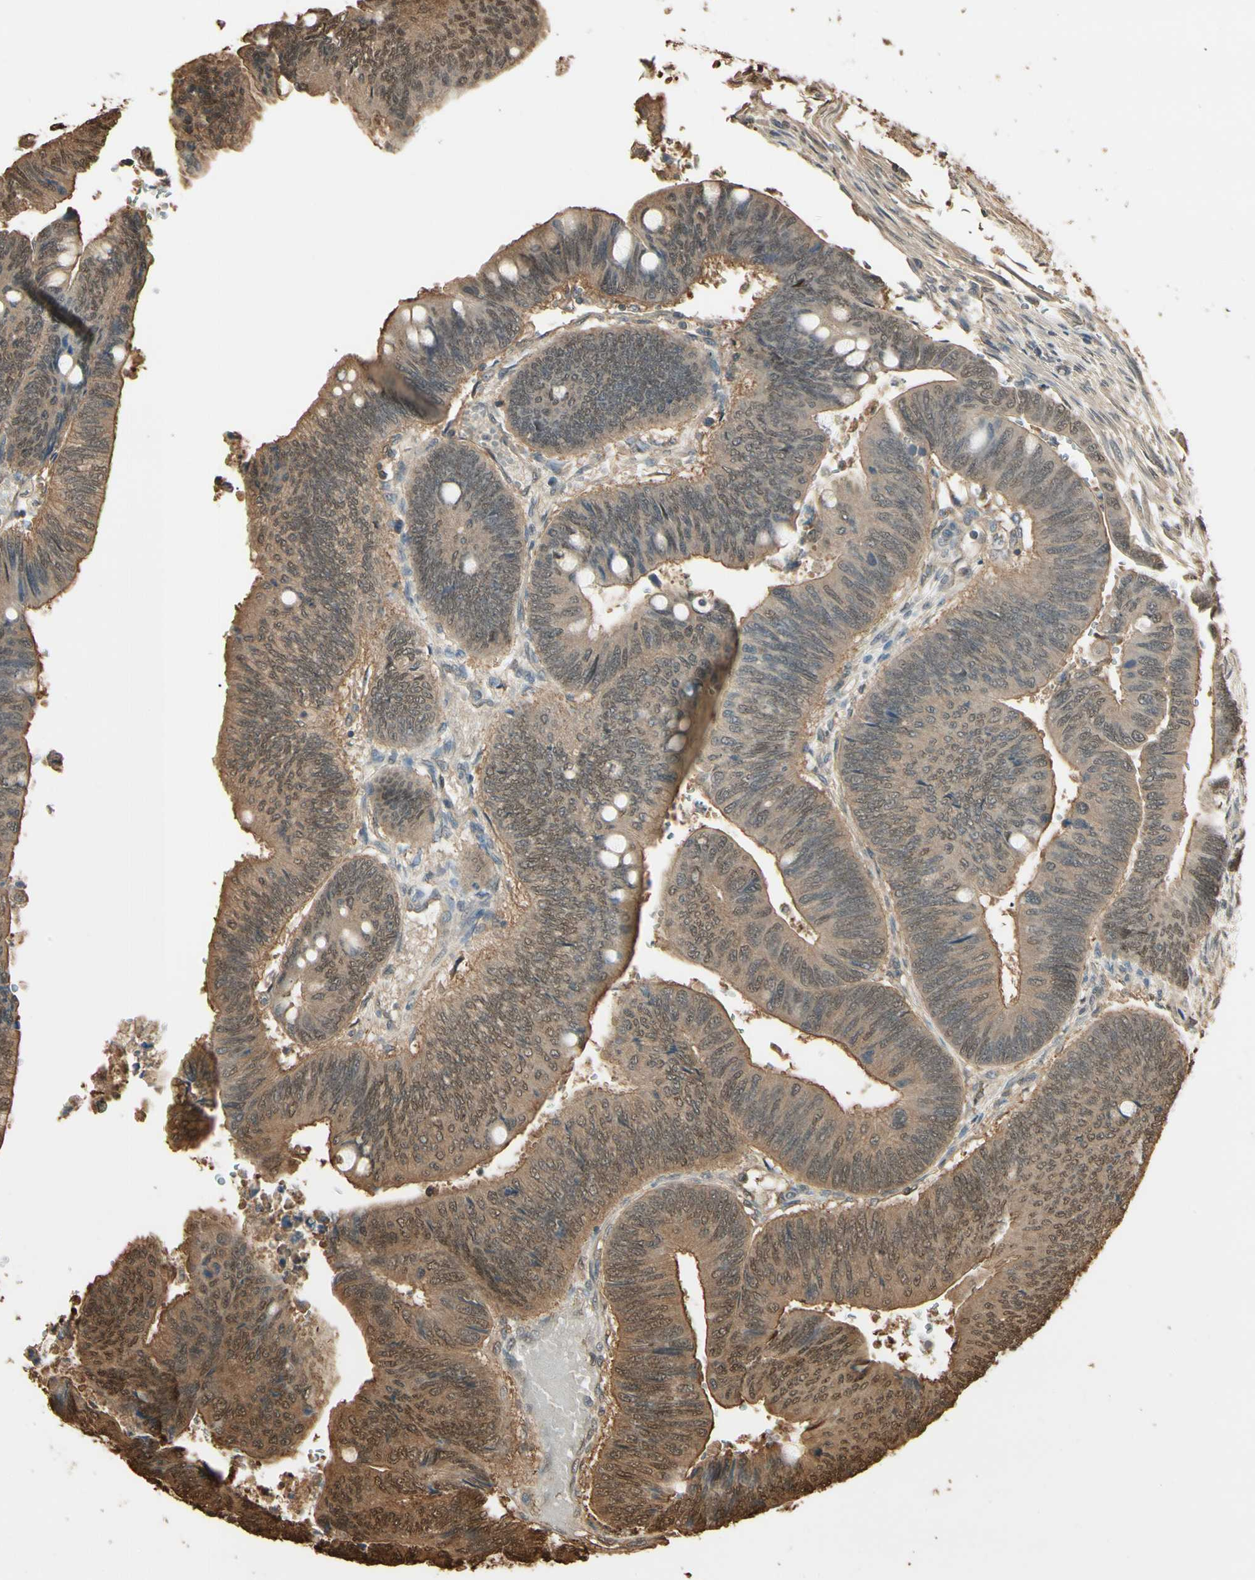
{"staining": {"intensity": "moderate", "quantity": ">75%", "location": "cytoplasmic/membranous,nuclear"}, "tissue": "colorectal cancer", "cell_type": "Tumor cells", "image_type": "cancer", "snomed": [{"axis": "morphology", "description": "Normal tissue, NOS"}, {"axis": "morphology", "description": "Adenocarcinoma, NOS"}, {"axis": "topography", "description": "Rectum"}, {"axis": "topography", "description": "Peripheral nerve tissue"}], "caption": "Moderate cytoplasmic/membranous and nuclear protein positivity is present in approximately >75% of tumor cells in colorectal cancer. Ihc stains the protein in brown and the nuclei are stained blue.", "gene": "YWHAE", "patient": {"sex": "male", "age": 92}}